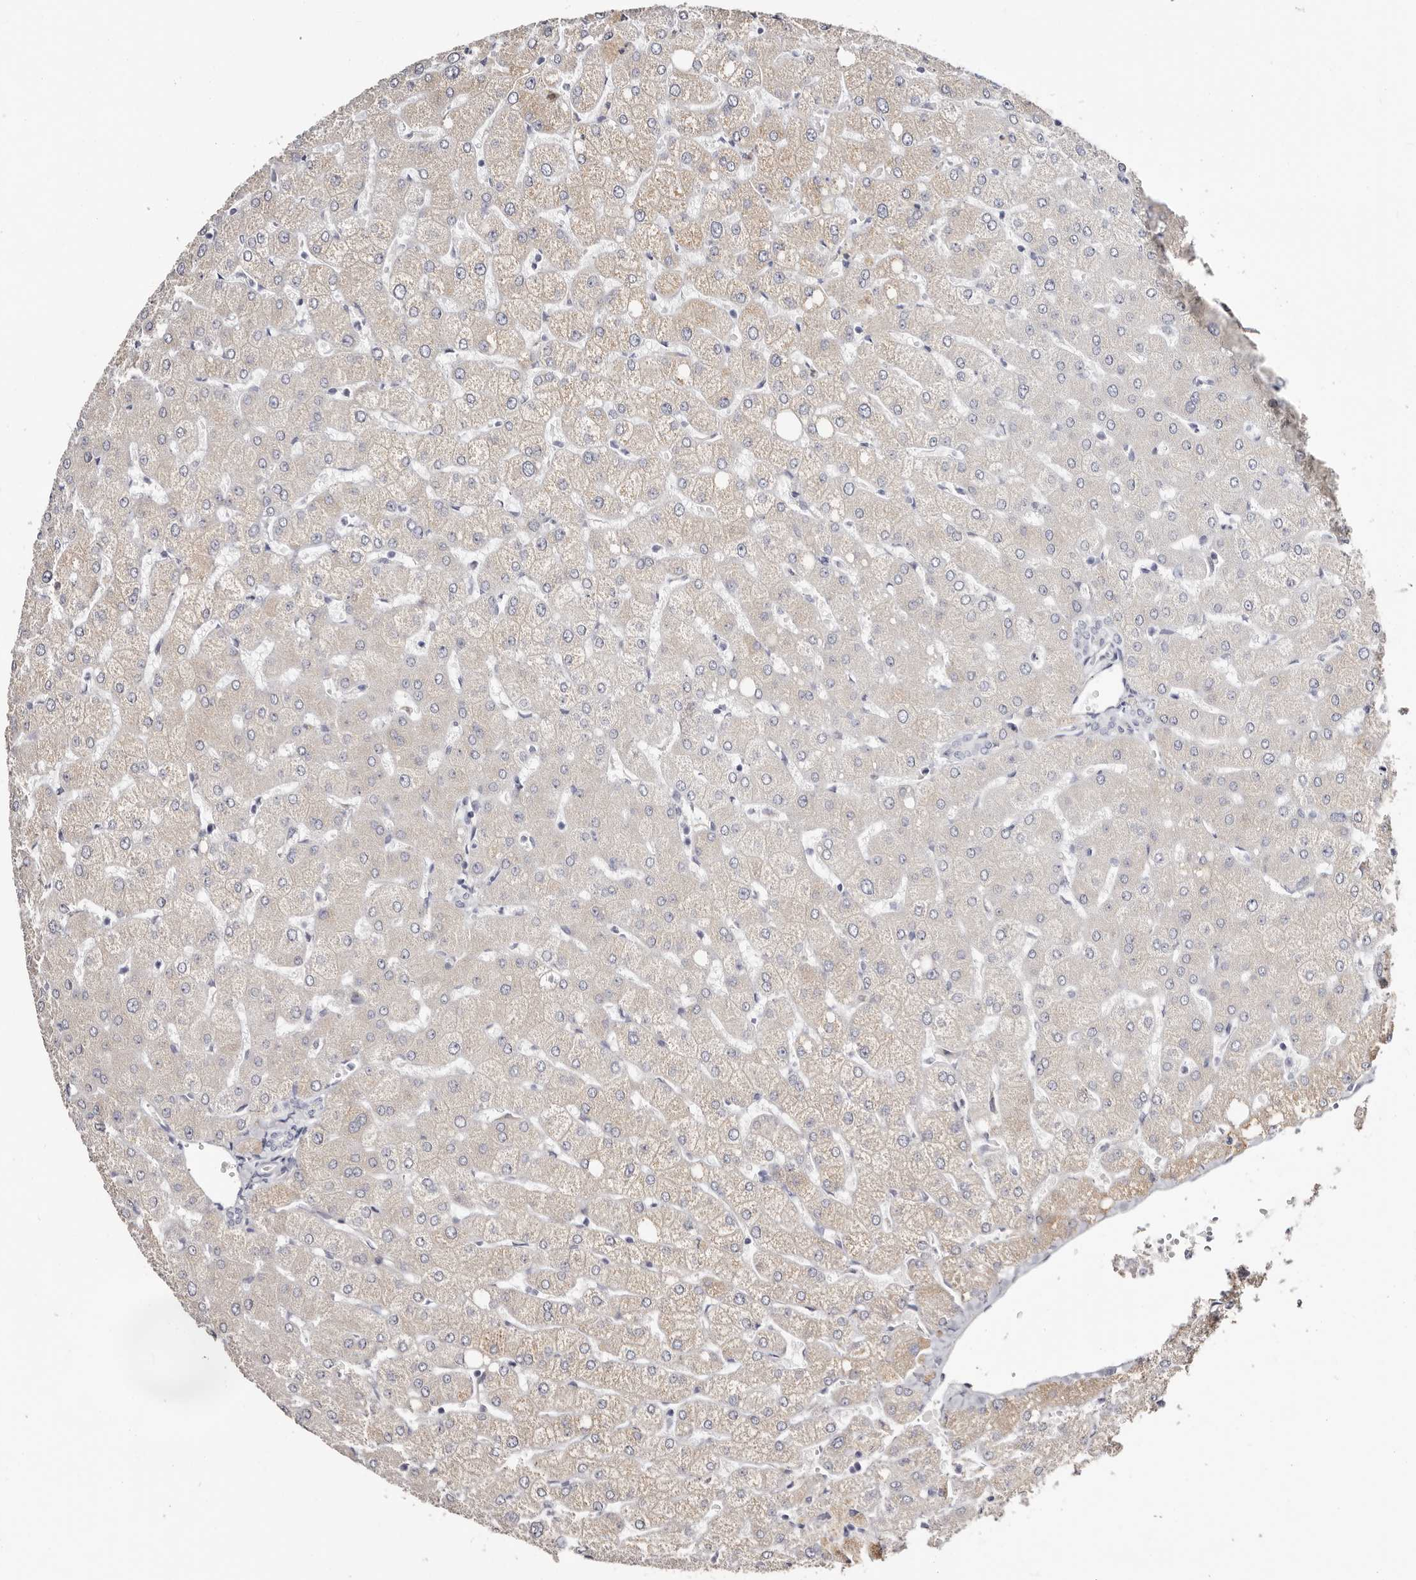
{"staining": {"intensity": "negative", "quantity": "none", "location": "none"}, "tissue": "liver", "cell_type": "Cholangiocytes", "image_type": "normal", "snomed": [{"axis": "morphology", "description": "Normal tissue, NOS"}, {"axis": "topography", "description": "Liver"}], "caption": "High power microscopy micrograph of an immunohistochemistry (IHC) photomicrograph of benign liver, revealing no significant staining in cholangiocytes.", "gene": "AKNAD1", "patient": {"sex": "female", "age": 54}}